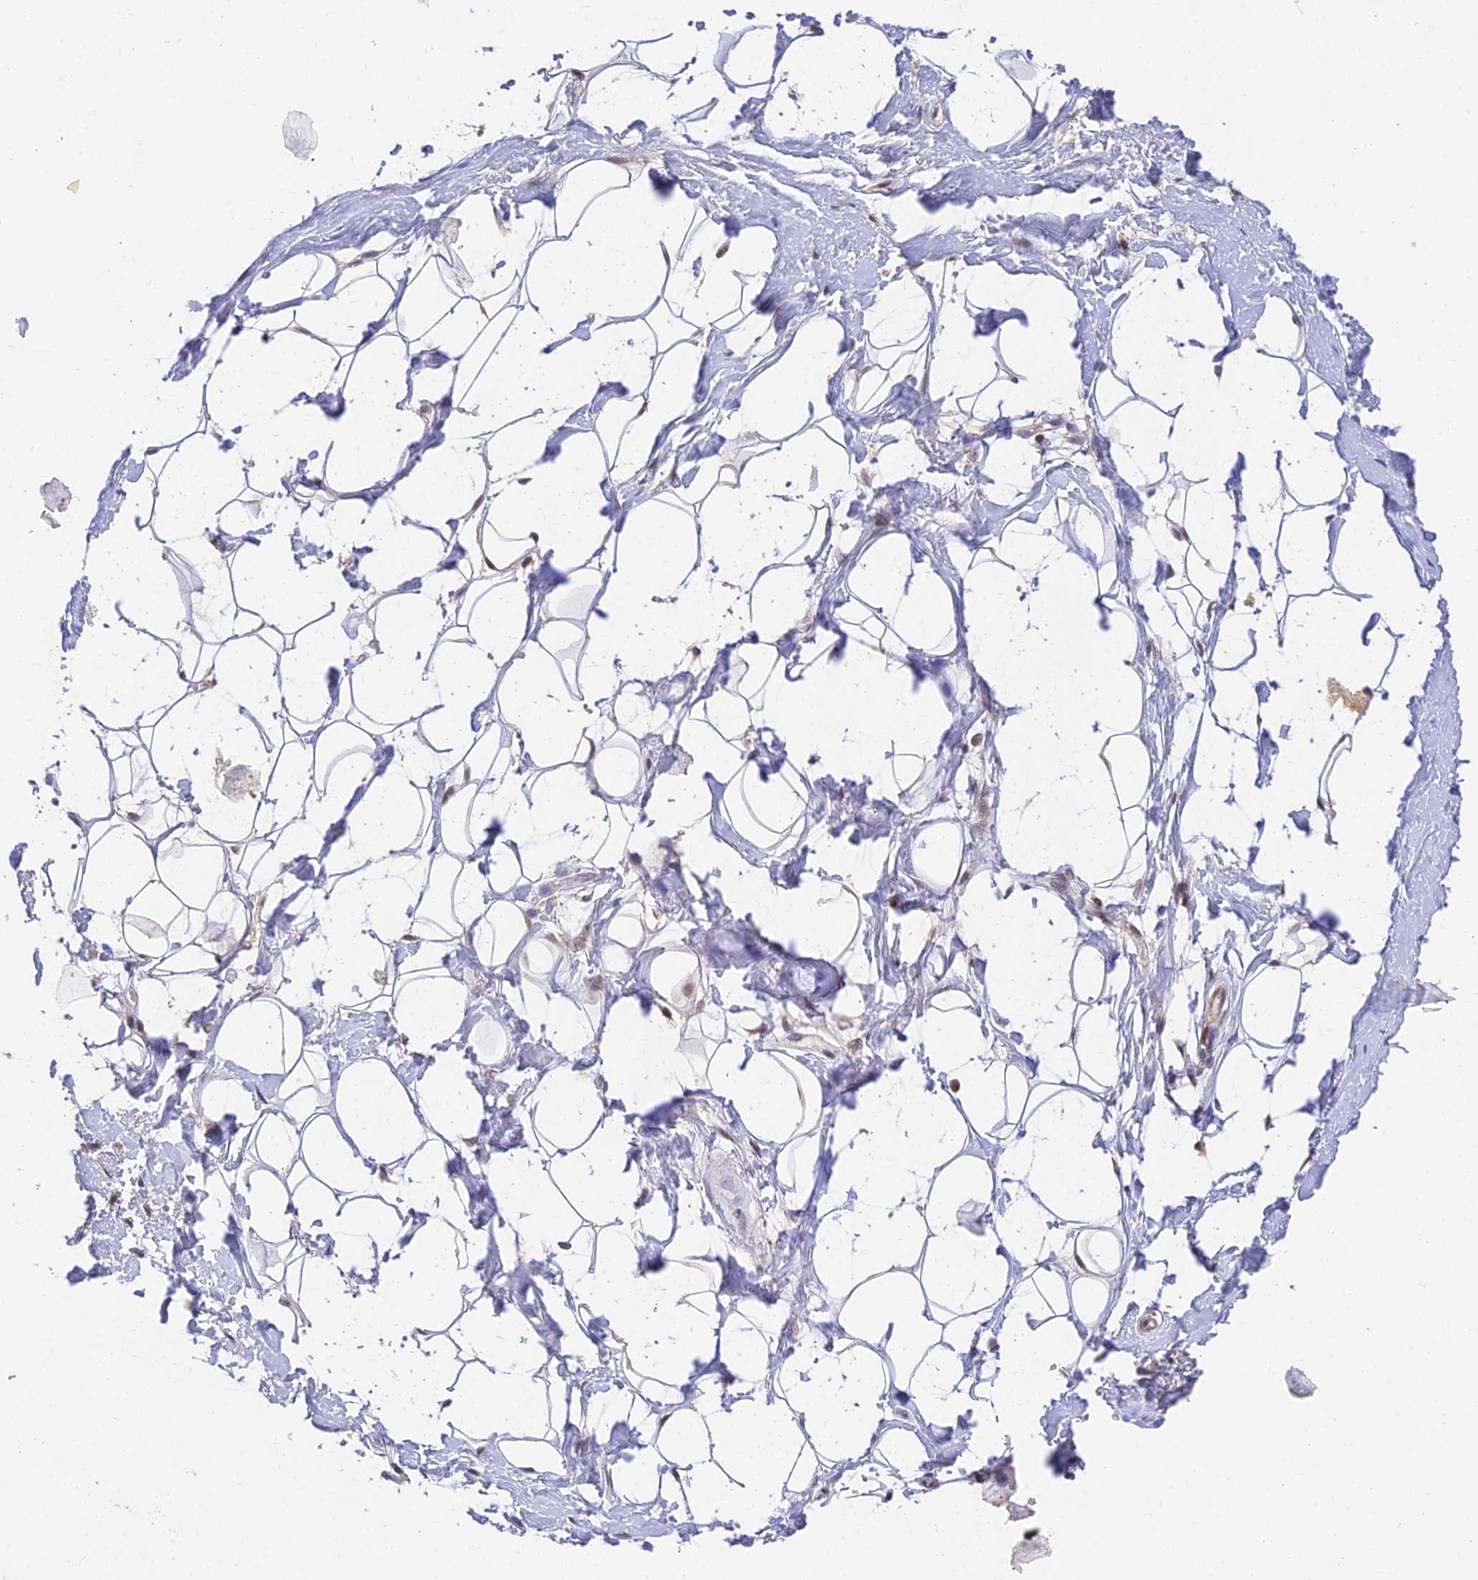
{"staining": {"intensity": "weak", "quantity": ">75%", "location": "cytoplasmic/membranous,nuclear"}, "tissue": "adipose tissue", "cell_type": "Adipocytes", "image_type": "normal", "snomed": [{"axis": "morphology", "description": "Normal tissue, NOS"}, {"axis": "topography", "description": "Breast"}], "caption": "A low amount of weak cytoplasmic/membranous,nuclear staining is appreciated in approximately >75% of adipocytes in unremarkable adipose tissue. (brown staining indicates protein expression, while blue staining denotes nuclei).", "gene": "PEX16", "patient": {"sex": "female", "age": 26}}